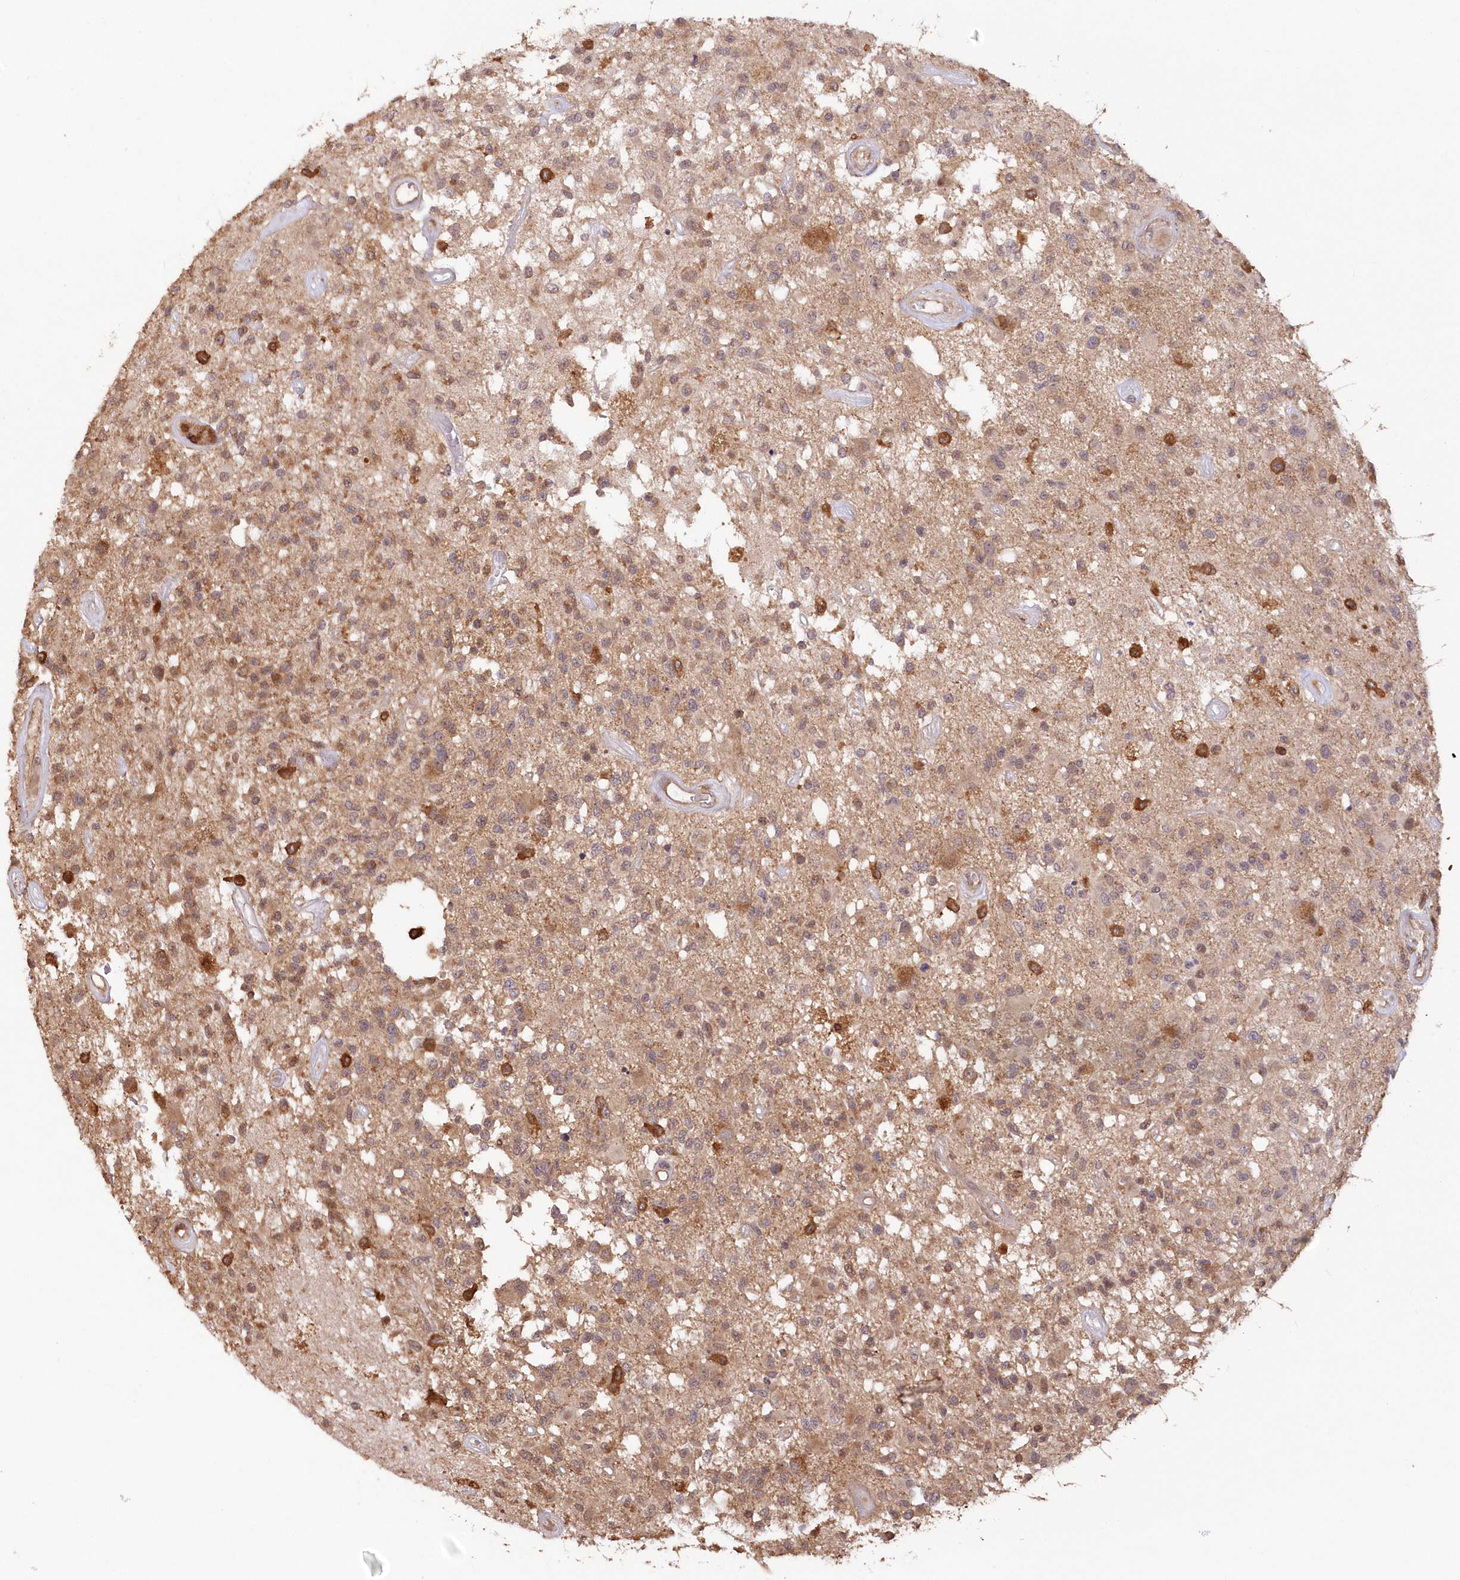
{"staining": {"intensity": "moderate", "quantity": "<25%", "location": "cytoplasmic/membranous"}, "tissue": "glioma", "cell_type": "Tumor cells", "image_type": "cancer", "snomed": [{"axis": "morphology", "description": "Glioma, malignant, High grade"}, {"axis": "morphology", "description": "Glioblastoma, NOS"}, {"axis": "topography", "description": "Brain"}], "caption": "Moderate cytoplasmic/membranous staining is identified in approximately <25% of tumor cells in malignant high-grade glioma.", "gene": "SNED1", "patient": {"sex": "male", "age": 60}}